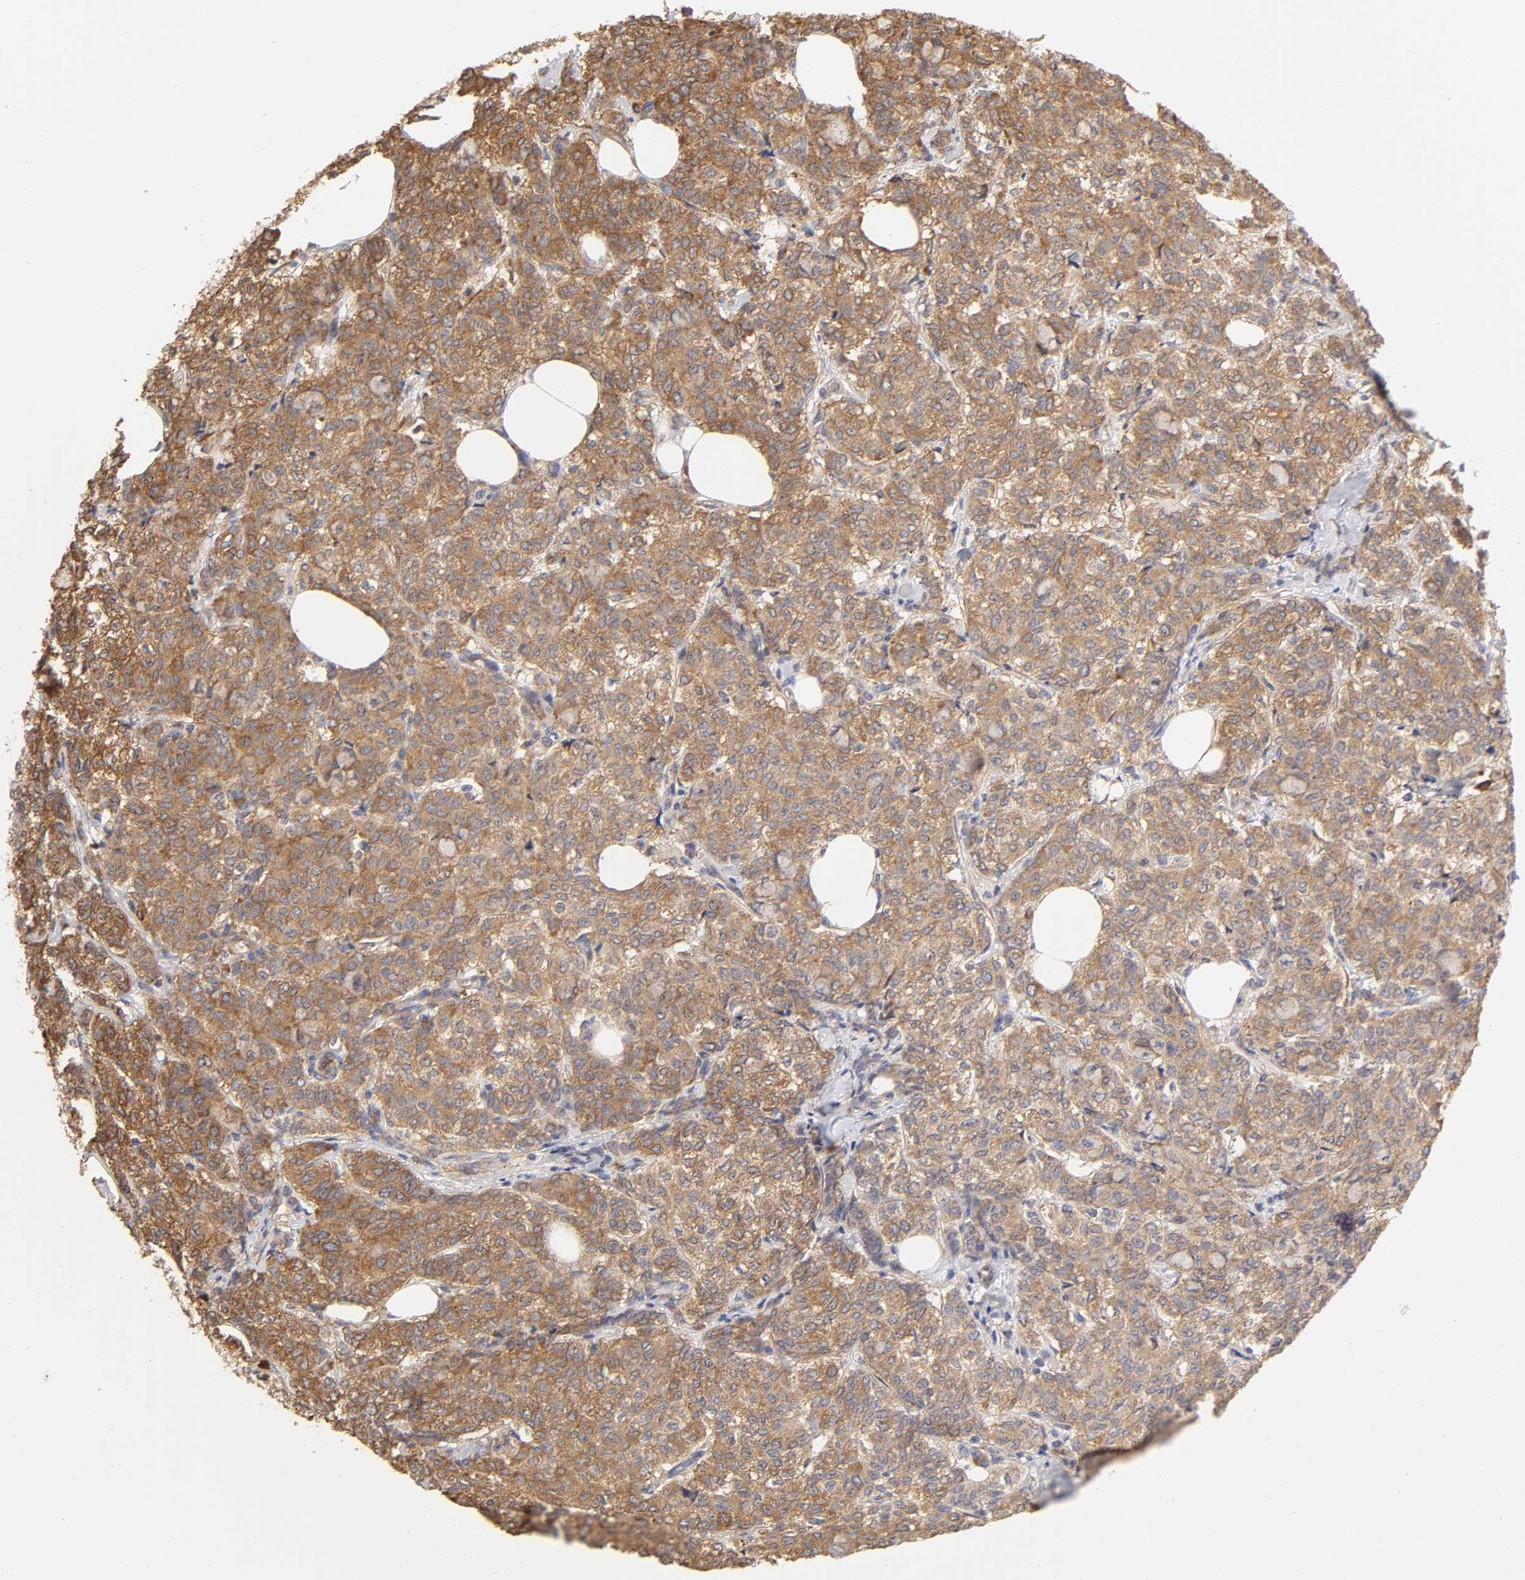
{"staining": {"intensity": "moderate", "quantity": ">75%", "location": "cytoplasmic/membranous"}, "tissue": "breast cancer", "cell_type": "Tumor cells", "image_type": "cancer", "snomed": [{"axis": "morphology", "description": "Lobular carcinoma"}, {"axis": "topography", "description": "Breast"}], "caption": "This micrograph displays IHC staining of lobular carcinoma (breast), with medium moderate cytoplasmic/membranous positivity in approximately >75% of tumor cells.", "gene": "RPL14", "patient": {"sex": "female", "age": 60}}